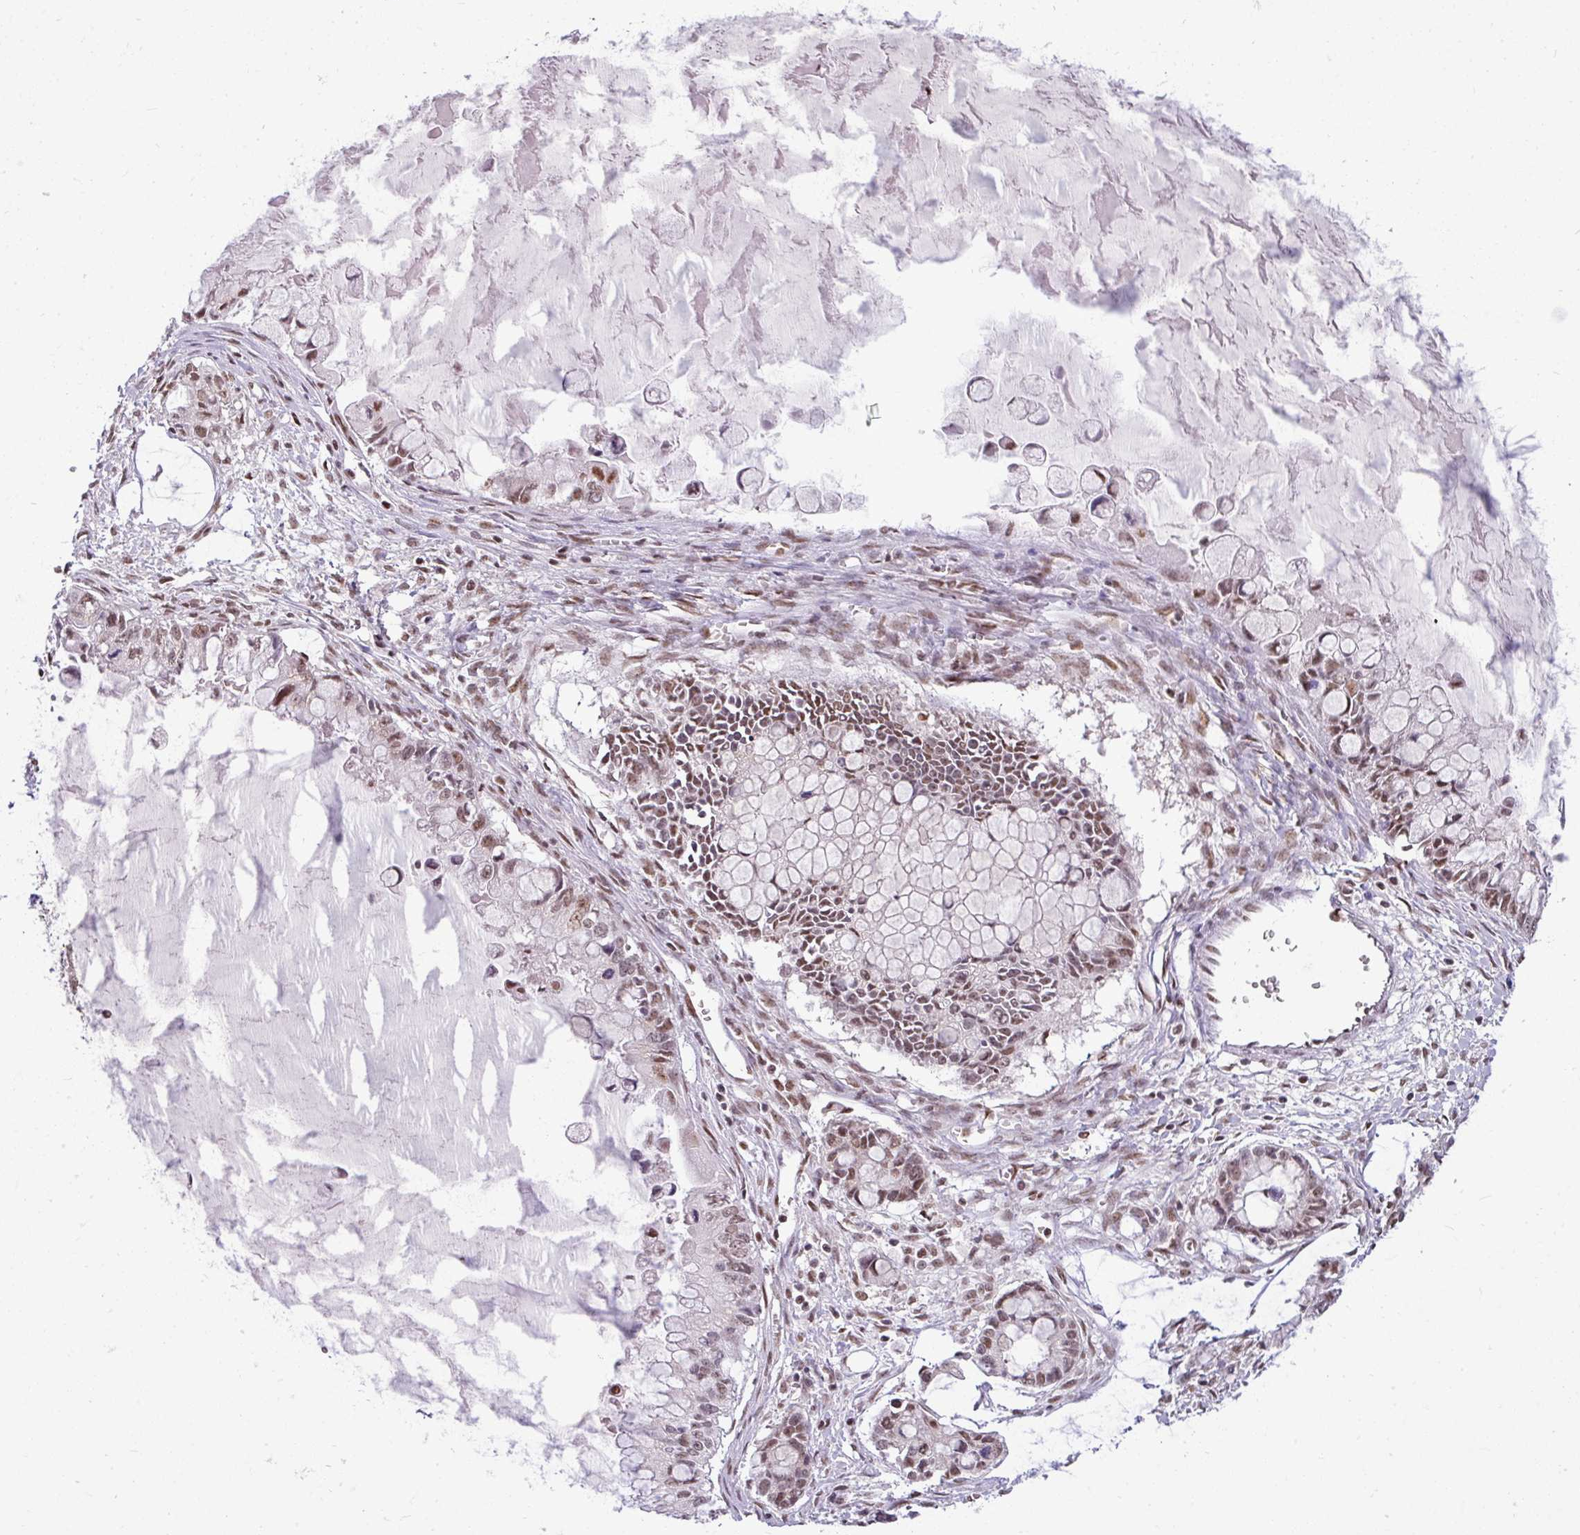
{"staining": {"intensity": "moderate", "quantity": ">75%", "location": "nuclear"}, "tissue": "ovarian cancer", "cell_type": "Tumor cells", "image_type": "cancer", "snomed": [{"axis": "morphology", "description": "Cystadenocarcinoma, mucinous, NOS"}, {"axis": "topography", "description": "Ovary"}], "caption": "A medium amount of moderate nuclear staining is seen in approximately >75% of tumor cells in ovarian cancer (mucinous cystadenocarcinoma) tissue.", "gene": "TDG", "patient": {"sex": "female", "age": 63}}